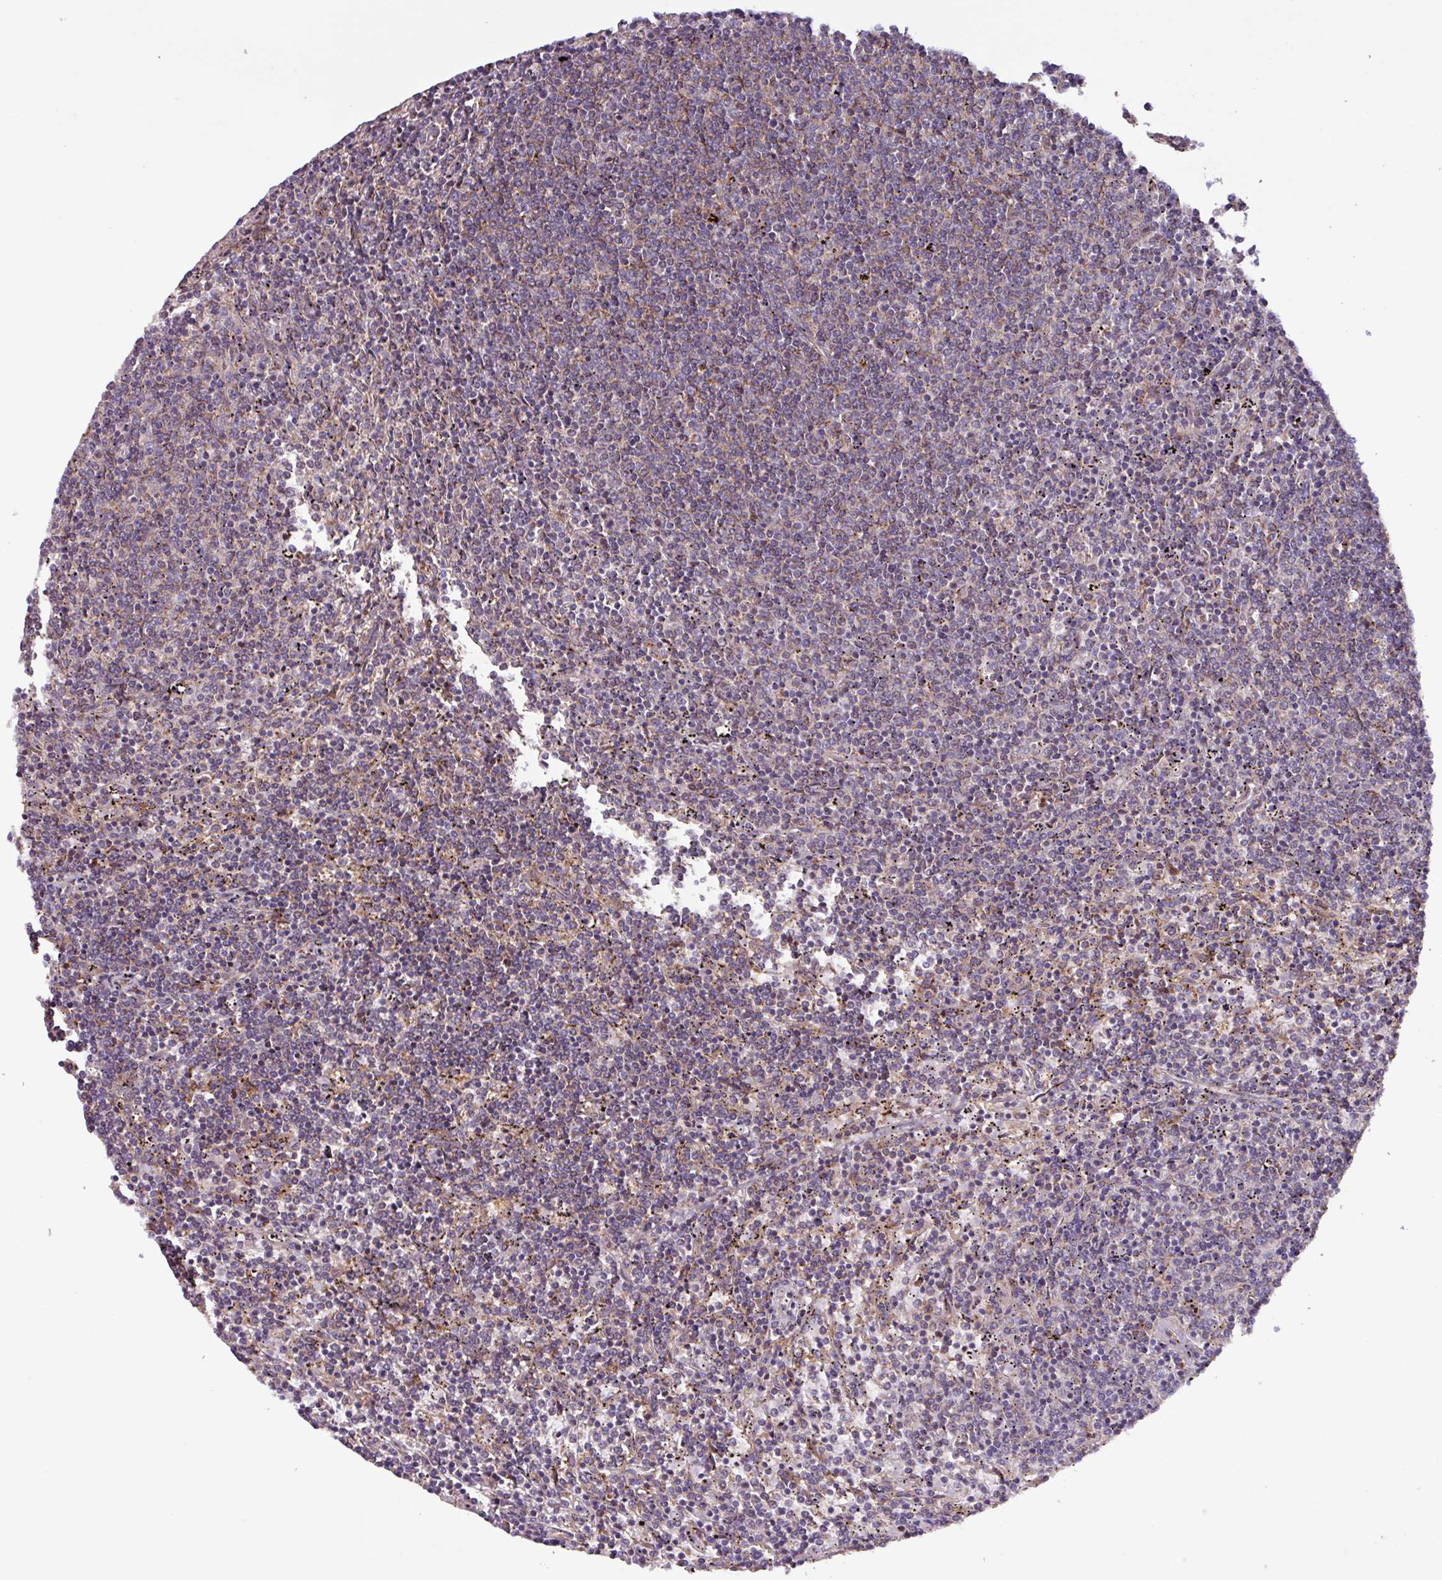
{"staining": {"intensity": "weak", "quantity": "<25%", "location": "cytoplasmic/membranous"}, "tissue": "lymphoma", "cell_type": "Tumor cells", "image_type": "cancer", "snomed": [{"axis": "morphology", "description": "Malignant lymphoma, non-Hodgkin's type, Low grade"}, {"axis": "topography", "description": "Spleen"}], "caption": "High power microscopy histopathology image of an immunohistochemistry histopathology image of malignant lymphoma, non-Hodgkin's type (low-grade), revealing no significant positivity in tumor cells. The staining was performed using DAB to visualize the protein expression in brown, while the nuclei were stained in blue with hematoxylin (Magnification: 20x).", "gene": "PTPRQ", "patient": {"sex": "female", "age": 50}}